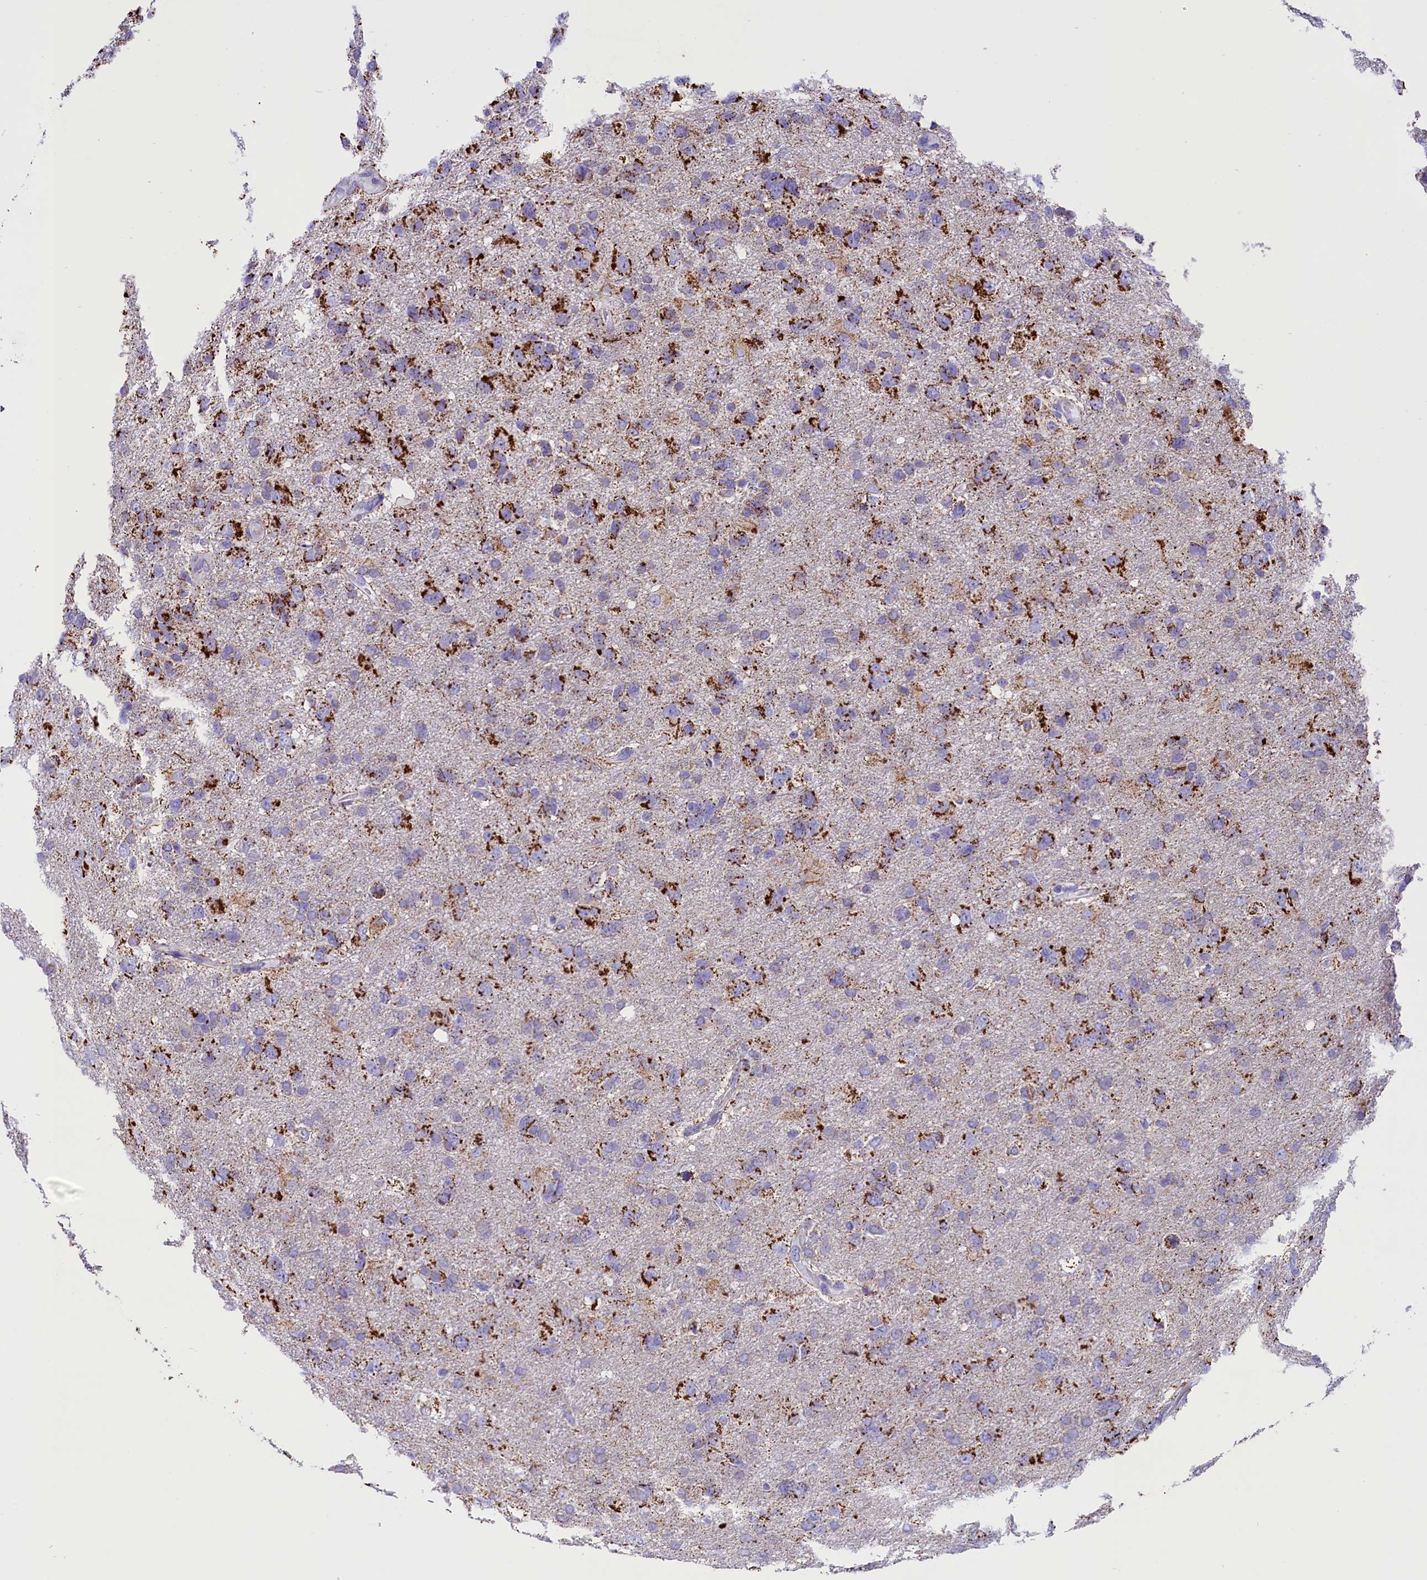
{"staining": {"intensity": "strong", "quantity": "25%-75%", "location": "cytoplasmic/membranous"}, "tissue": "glioma", "cell_type": "Tumor cells", "image_type": "cancer", "snomed": [{"axis": "morphology", "description": "Glioma, malignant, High grade"}, {"axis": "topography", "description": "Brain"}], "caption": "Tumor cells demonstrate high levels of strong cytoplasmic/membranous positivity in about 25%-75% of cells in human high-grade glioma (malignant). (IHC, brightfield microscopy, high magnification).", "gene": "ABAT", "patient": {"sex": "male", "age": 61}}